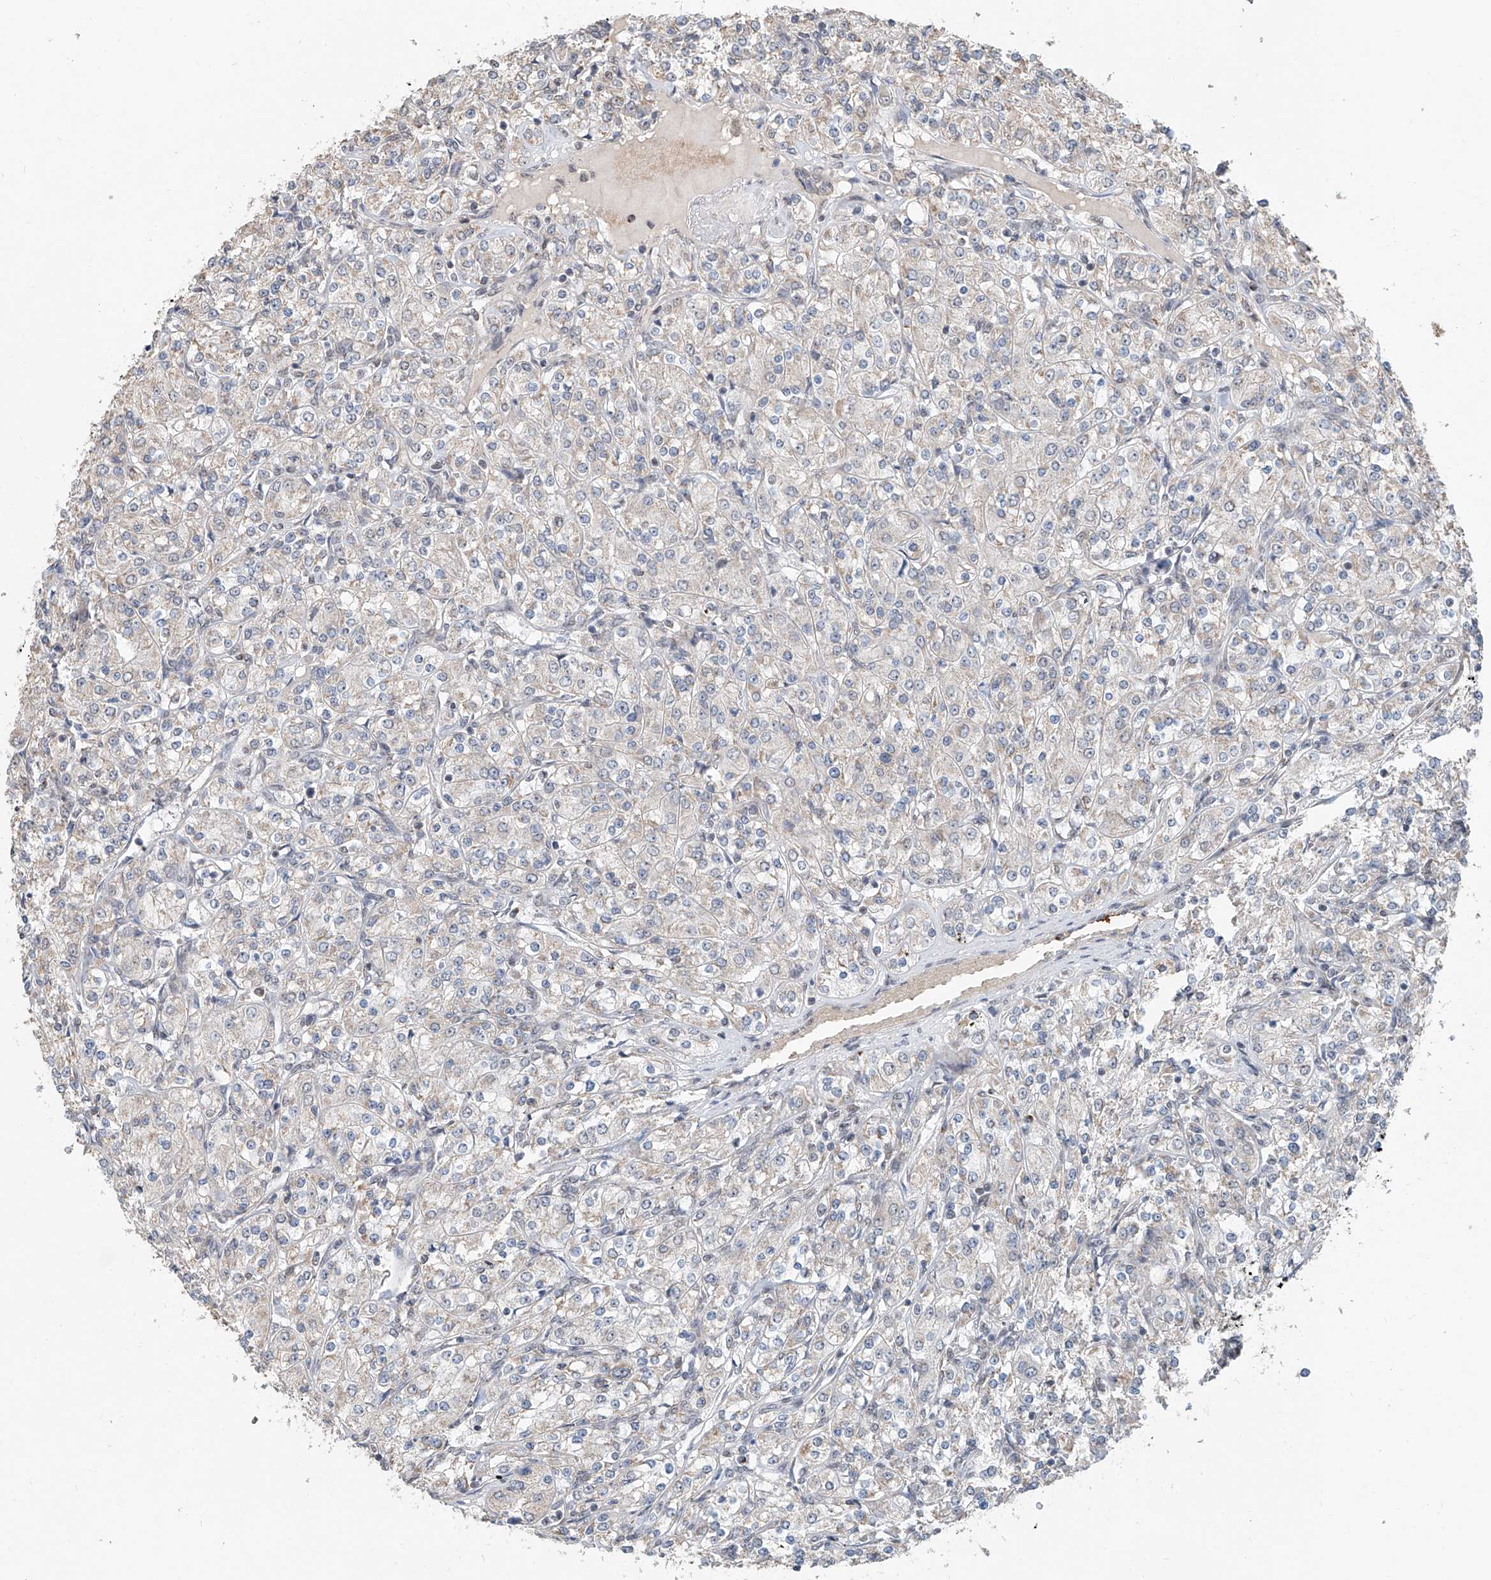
{"staining": {"intensity": "weak", "quantity": "<25%", "location": "cytoplasmic/membranous"}, "tissue": "renal cancer", "cell_type": "Tumor cells", "image_type": "cancer", "snomed": [{"axis": "morphology", "description": "Adenocarcinoma, NOS"}, {"axis": "topography", "description": "Kidney"}], "caption": "High magnification brightfield microscopy of renal cancer stained with DAB (3,3'-diaminobenzidine) (brown) and counterstained with hematoxylin (blue): tumor cells show no significant staining.", "gene": "SDE2", "patient": {"sex": "male", "age": 77}}